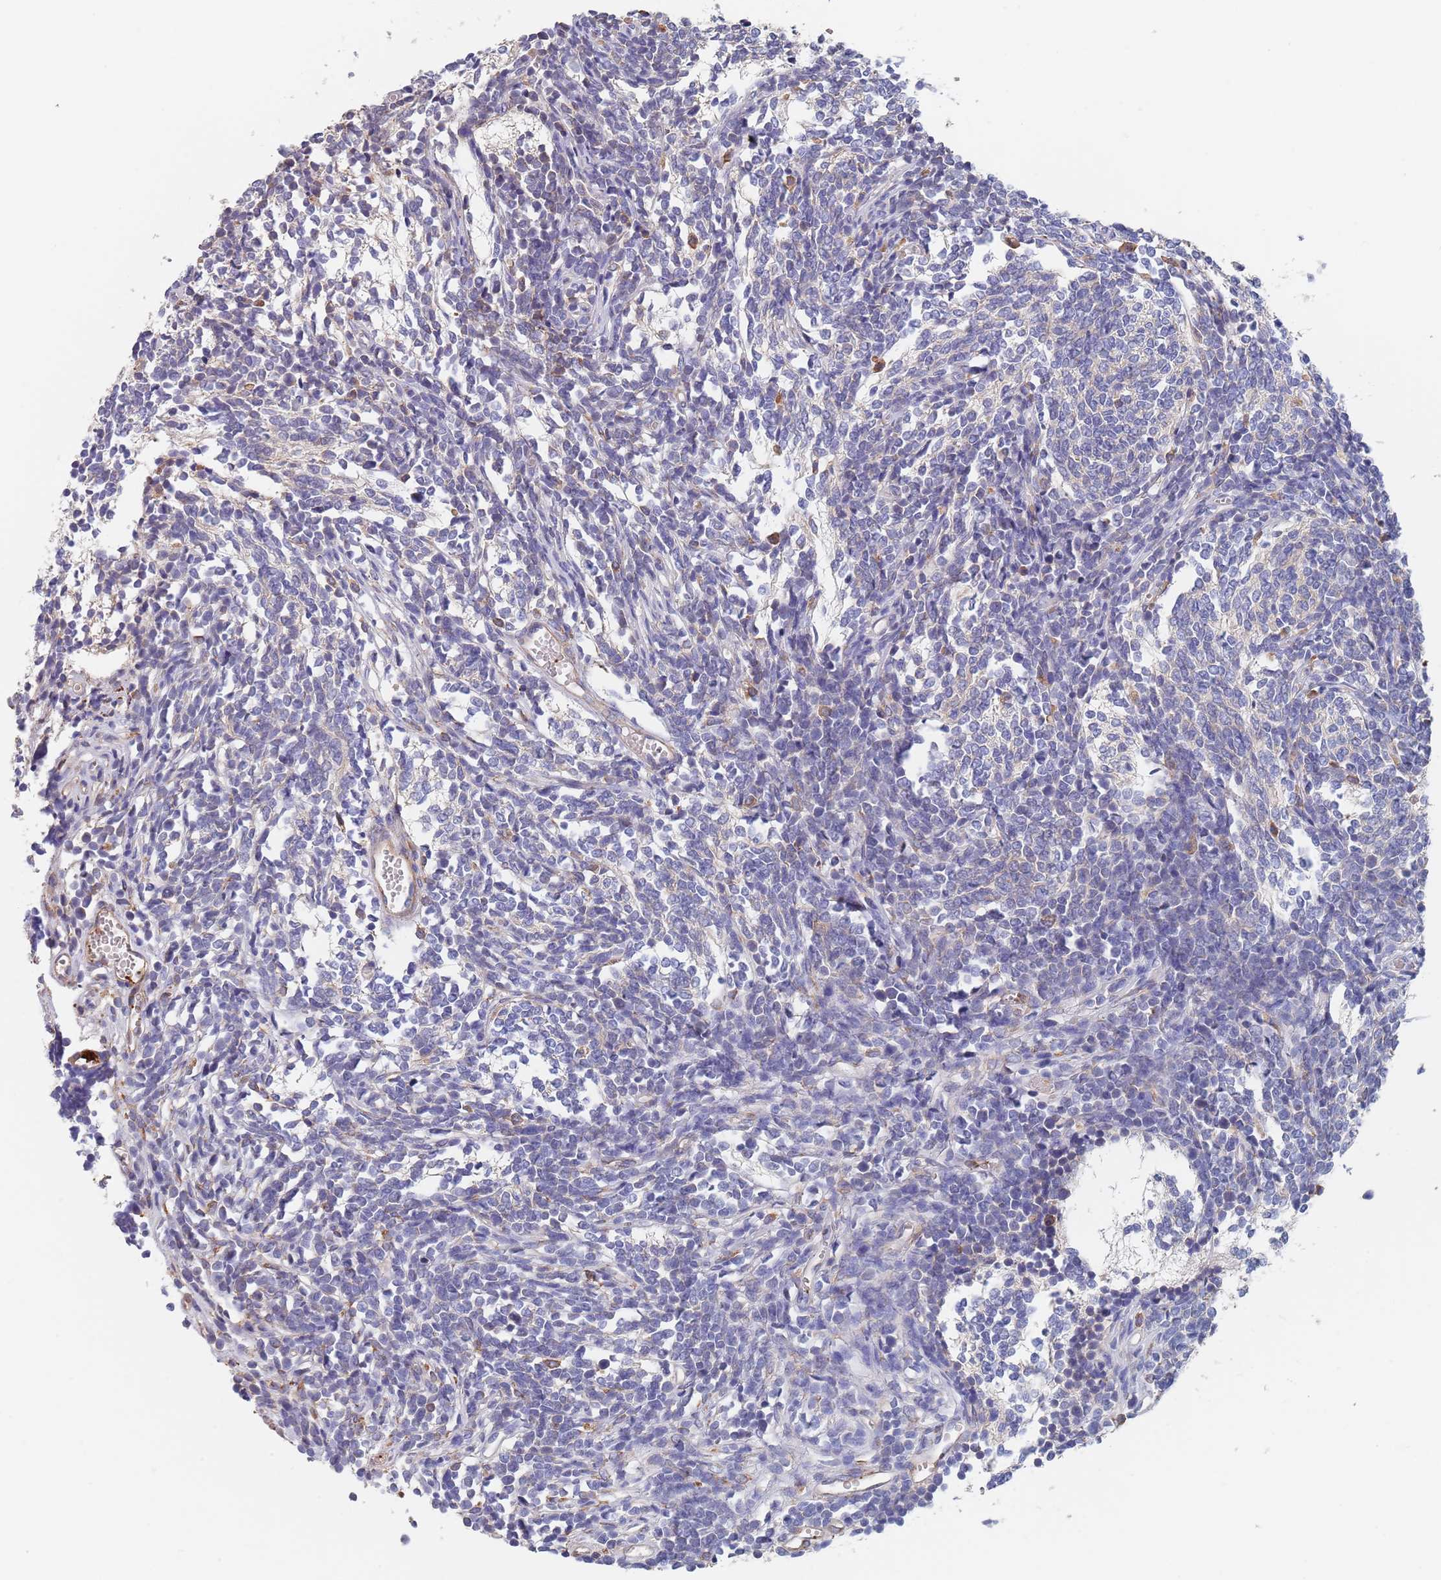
{"staining": {"intensity": "negative", "quantity": "none", "location": "none"}, "tissue": "glioma", "cell_type": "Tumor cells", "image_type": "cancer", "snomed": [{"axis": "morphology", "description": "Glioma, malignant, Low grade"}, {"axis": "topography", "description": "Brain"}], "caption": "Immunohistochemistry photomicrograph of malignant low-grade glioma stained for a protein (brown), which shows no staining in tumor cells.", "gene": "DCUN1D3", "patient": {"sex": "female", "age": 1}}